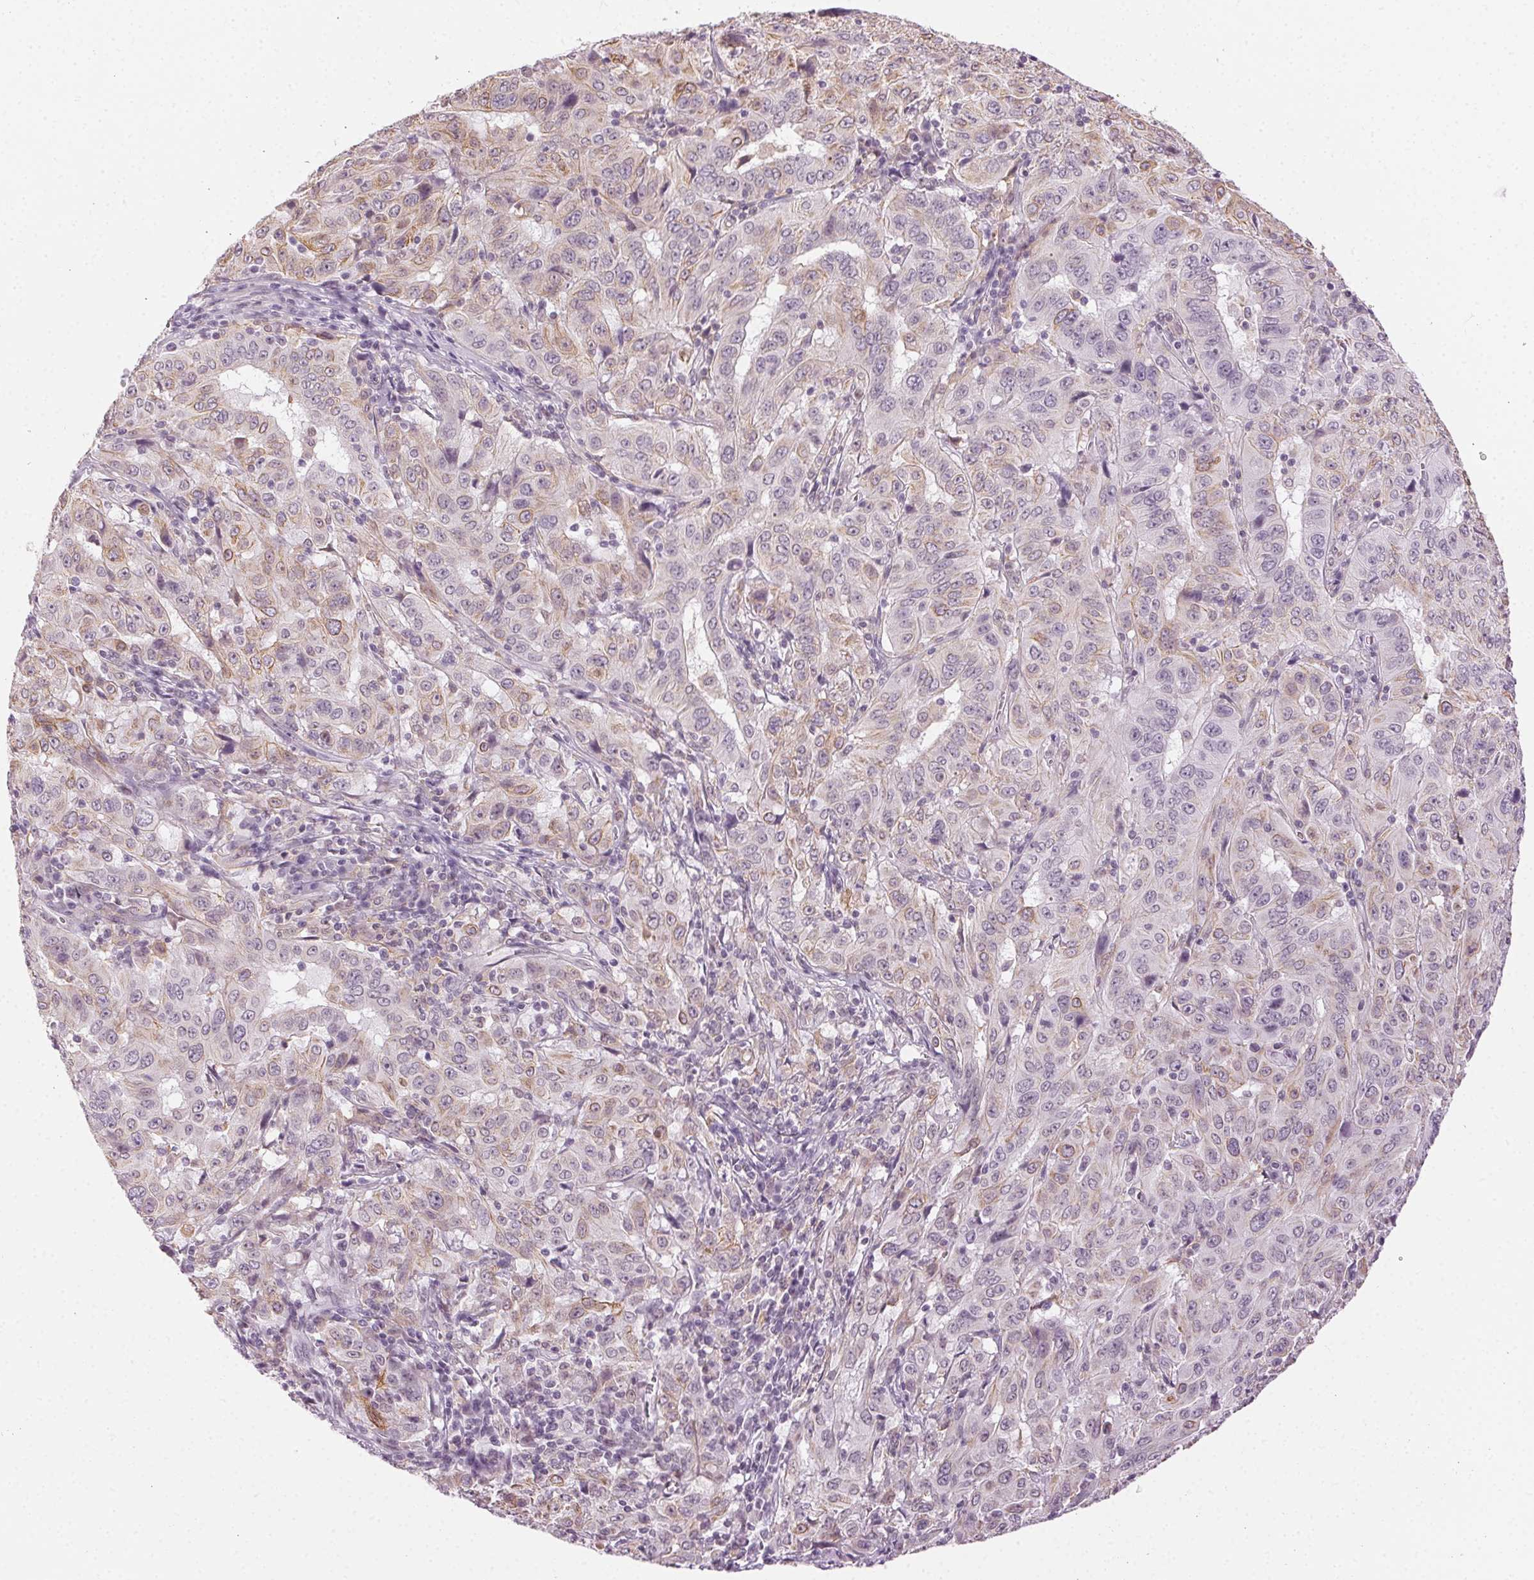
{"staining": {"intensity": "weak", "quantity": "<25%", "location": "cytoplasmic/membranous"}, "tissue": "pancreatic cancer", "cell_type": "Tumor cells", "image_type": "cancer", "snomed": [{"axis": "morphology", "description": "Adenocarcinoma, NOS"}, {"axis": "topography", "description": "Pancreas"}], "caption": "High magnification brightfield microscopy of pancreatic cancer stained with DAB (brown) and counterstained with hematoxylin (blue): tumor cells show no significant expression. Nuclei are stained in blue.", "gene": "AIF1L", "patient": {"sex": "male", "age": 63}}